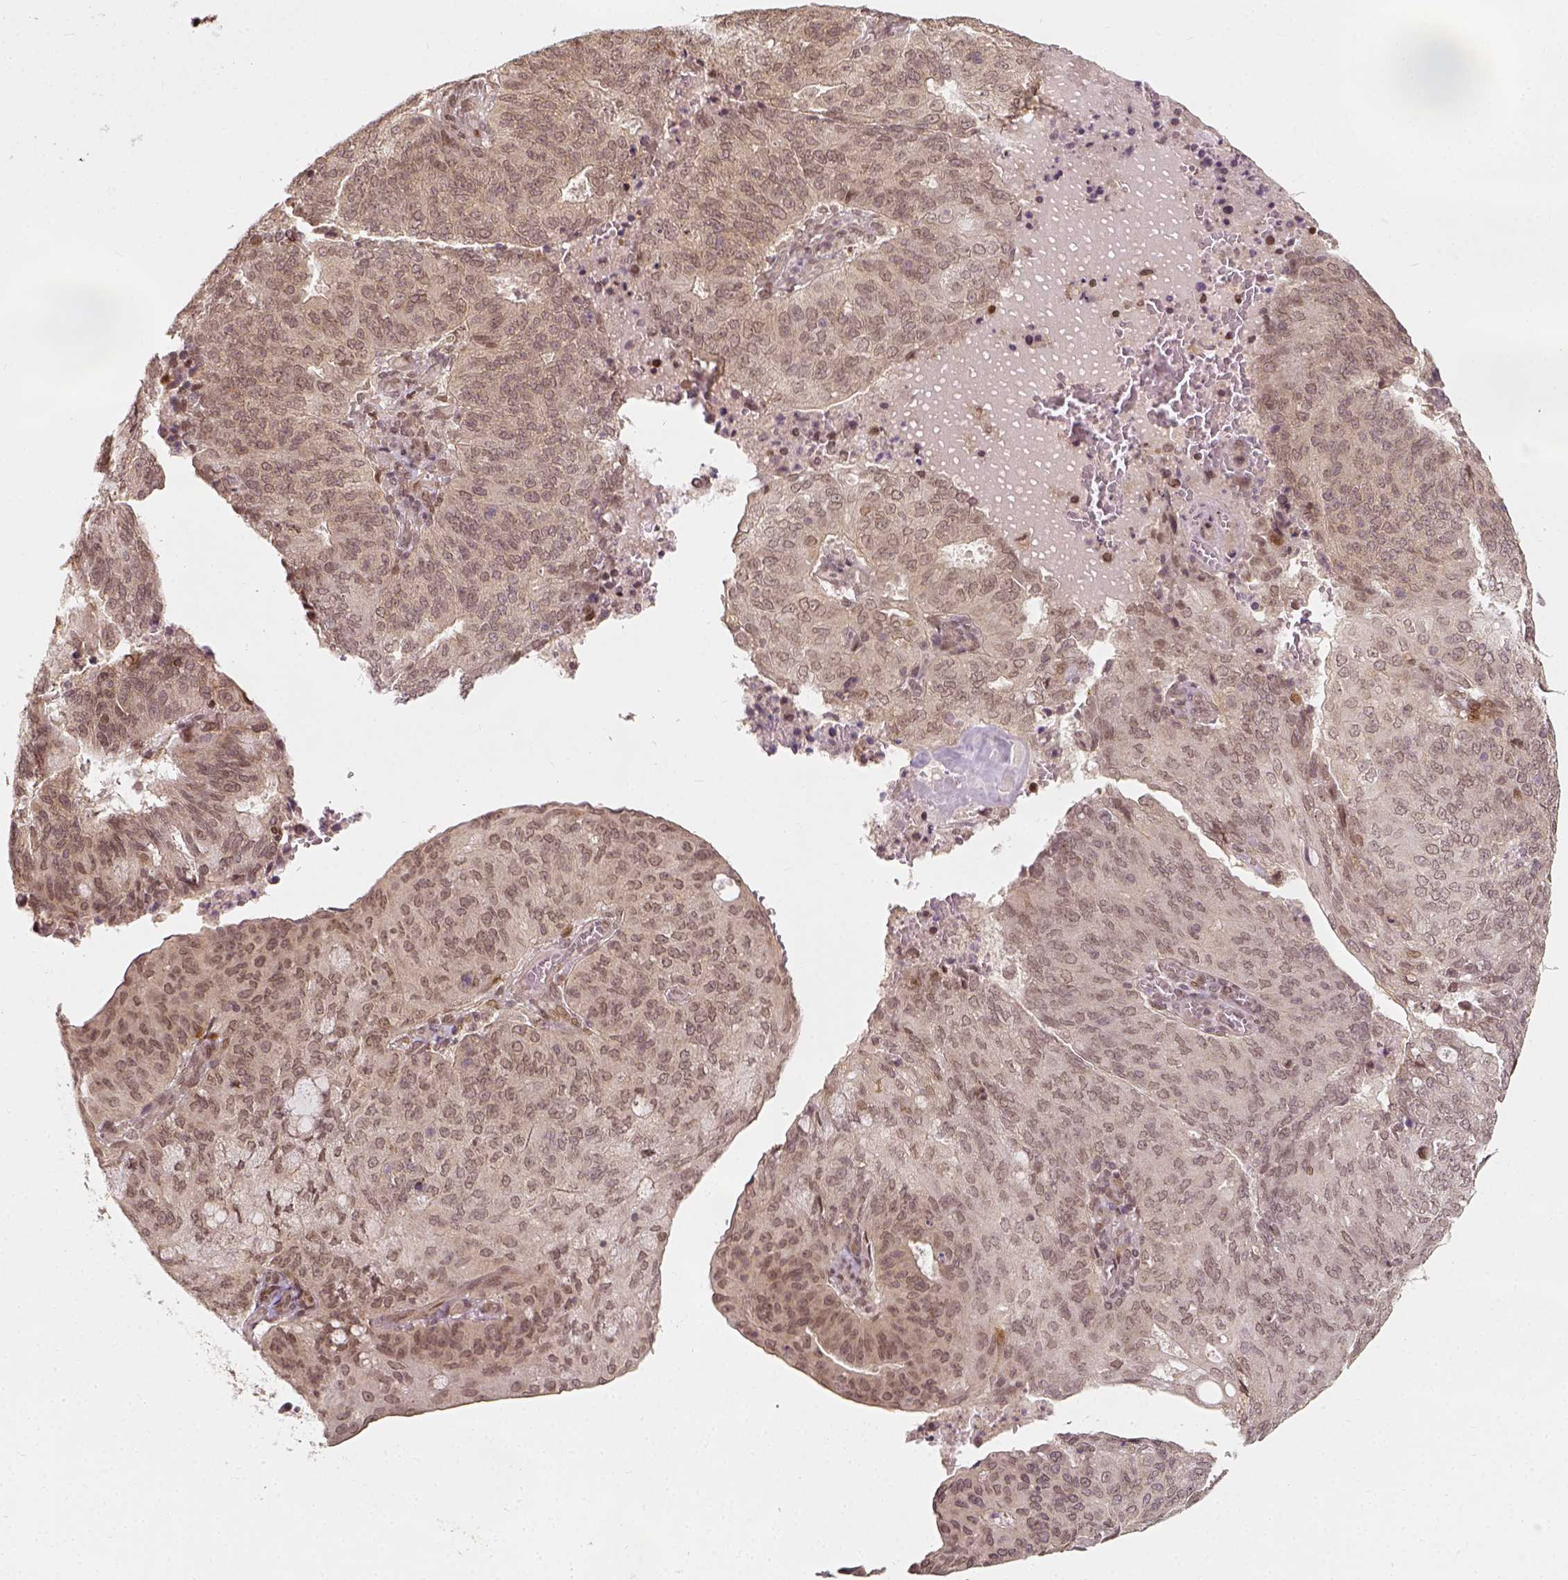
{"staining": {"intensity": "weak", "quantity": ">75%", "location": "nuclear"}, "tissue": "endometrial cancer", "cell_type": "Tumor cells", "image_type": "cancer", "snomed": [{"axis": "morphology", "description": "Adenocarcinoma, NOS"}, {"axis": "topography", "description": "Endometrium"}], "caption": "Immunohistochemistry (IHC) (DAB (3,3'-diaminobenzidine)) staining of human endometrial cancer (adenocarcinoma) exhibits weak nuclear protein expression in about >75% of tumor cells.", "gene": "ZMAT3", "patient": {"sex": "female", "age": 82}}